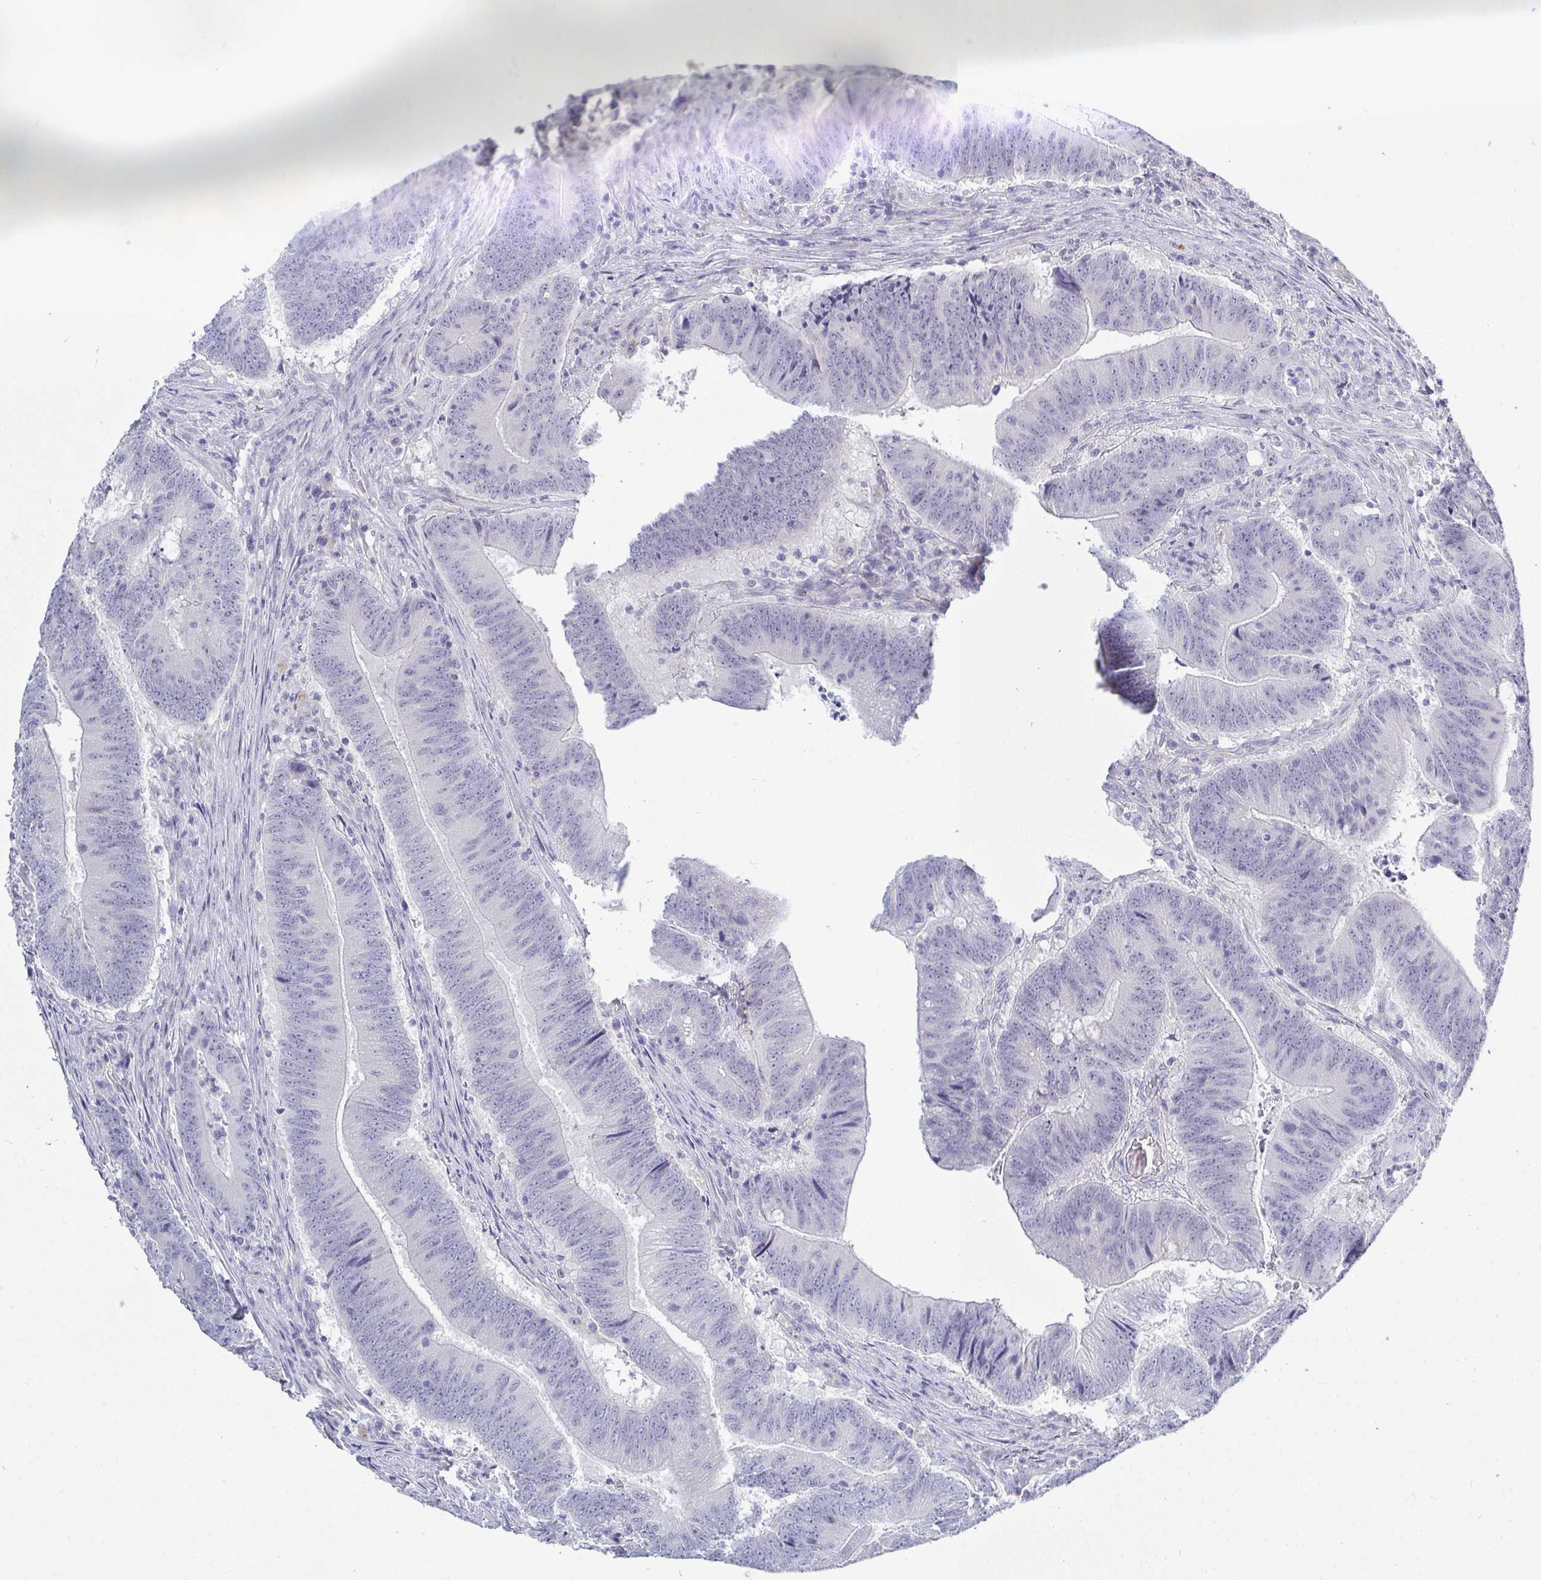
{"staining": {"intensity": "negative", "quantity": "none", "location": "none"}, "tissue": "colorectal cancer", "cell_type": "Tumor cells", "image_type": "cancer", "snomed": [{"axis": "morphology", "description": "Adenocarcinoma, NOS"}, {"axis": "topography", "description": "Colon"}], "caption": "Tumor cells show no significant positivity in adenocarcinoma (colorectal). The staining is performed using DAB (3,3'-diaminobenzidine) brown chromogen with nuclei counter-stained in using hematoxylin.", "gene": "TMEM82", "patient": {"sex": "female", "age": 87}}